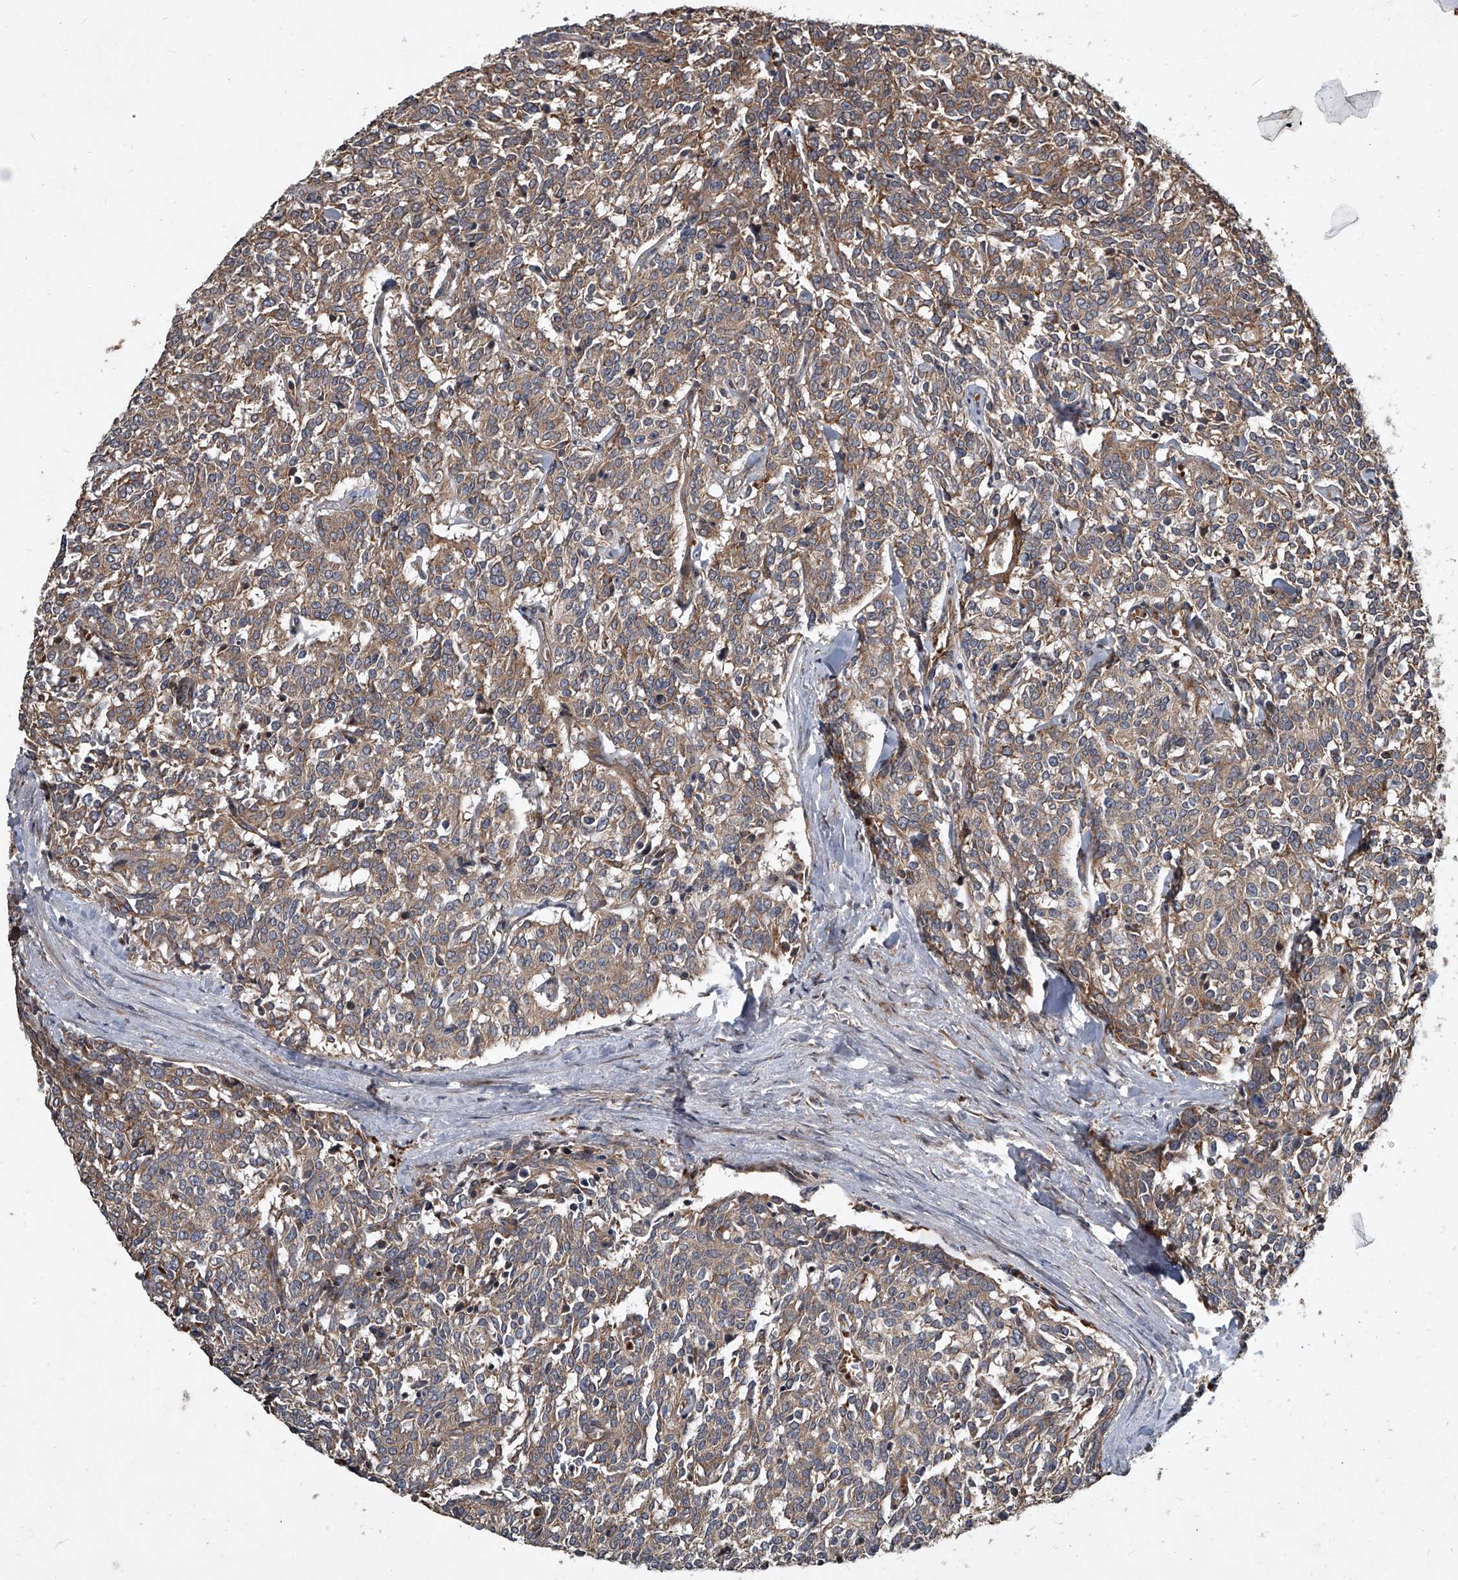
{"staining": {"intensity": "moderate", "quantity": ">75%", "location": "cytoplasmic/membranous"}, "tissue": "carcinoid", "cell_type": "Tumor cells", "image_type": "cancer", "snomed": [{"axis": "morphology", "description": "Carcinoid, malignant, NOS"}, {"axis": "topography", "description": "Lung"}], "caption": "A brown stain shows moderate cytoplasmic/membranous positivity of a protein in carcinoid tumor cells.", "gene": "EVA1C", "patient": {"sex": "female", "age": 46}}